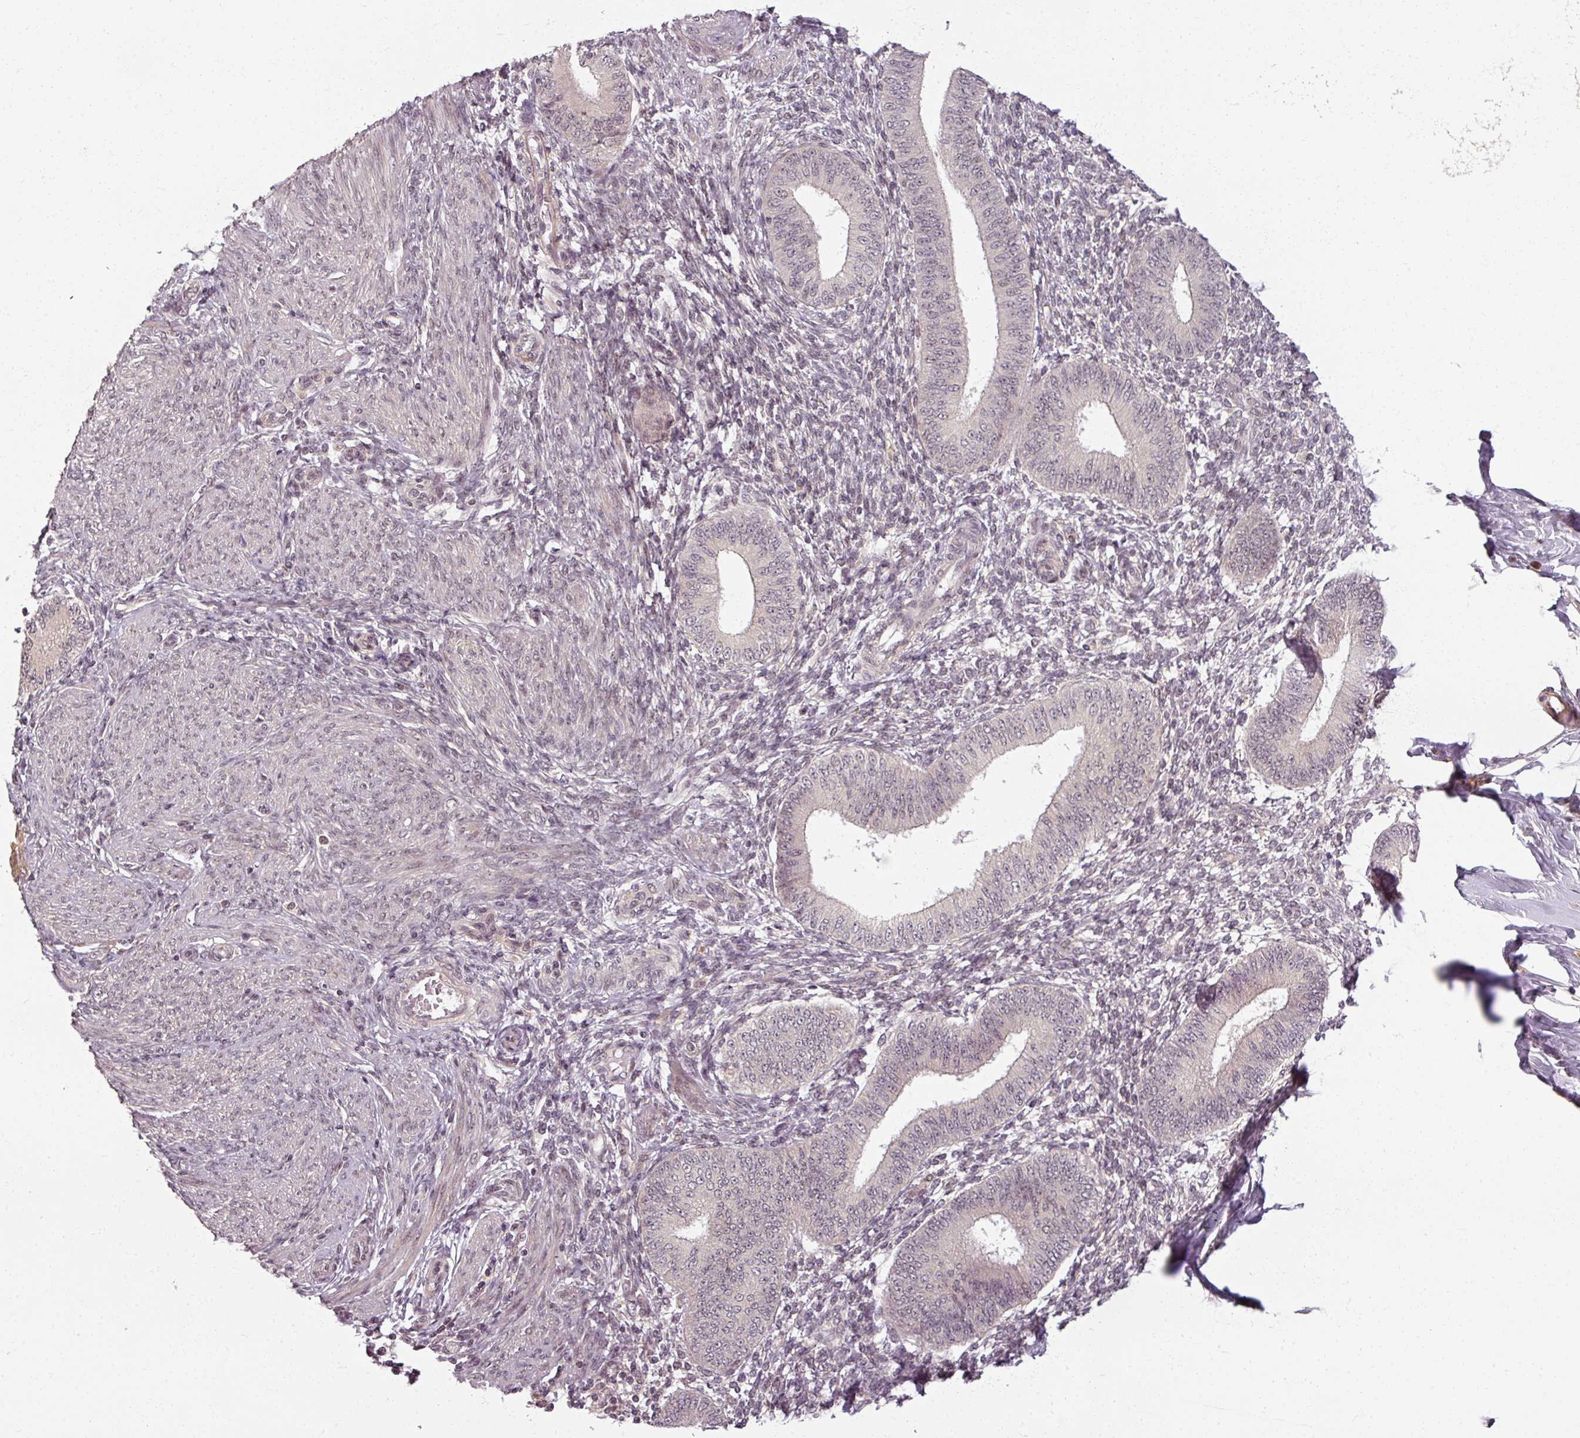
{"staining": {"intensity": "negative", "quantity": "none", "location": "none"}, "tissue": "endometrium", "cell_type": "Cells in endometrial stroma", "image_type": "normal", "snomed": [{"axis": "morphology", "description": "Normal tissue, NOS"}, {"axis": "topography", "description": "Endometrium"}], "caption": "DAB immunohistochemical staining of unremarkable endometrium displays no significant expression in cells in endometrial stroma. (DAB (3,3'-diaminobenzidine) immunohistochemistry (IHC) with hematoxylin counter stain).", "gene": "POLR2G", "patient": {"sex": "female", "age": 49}}